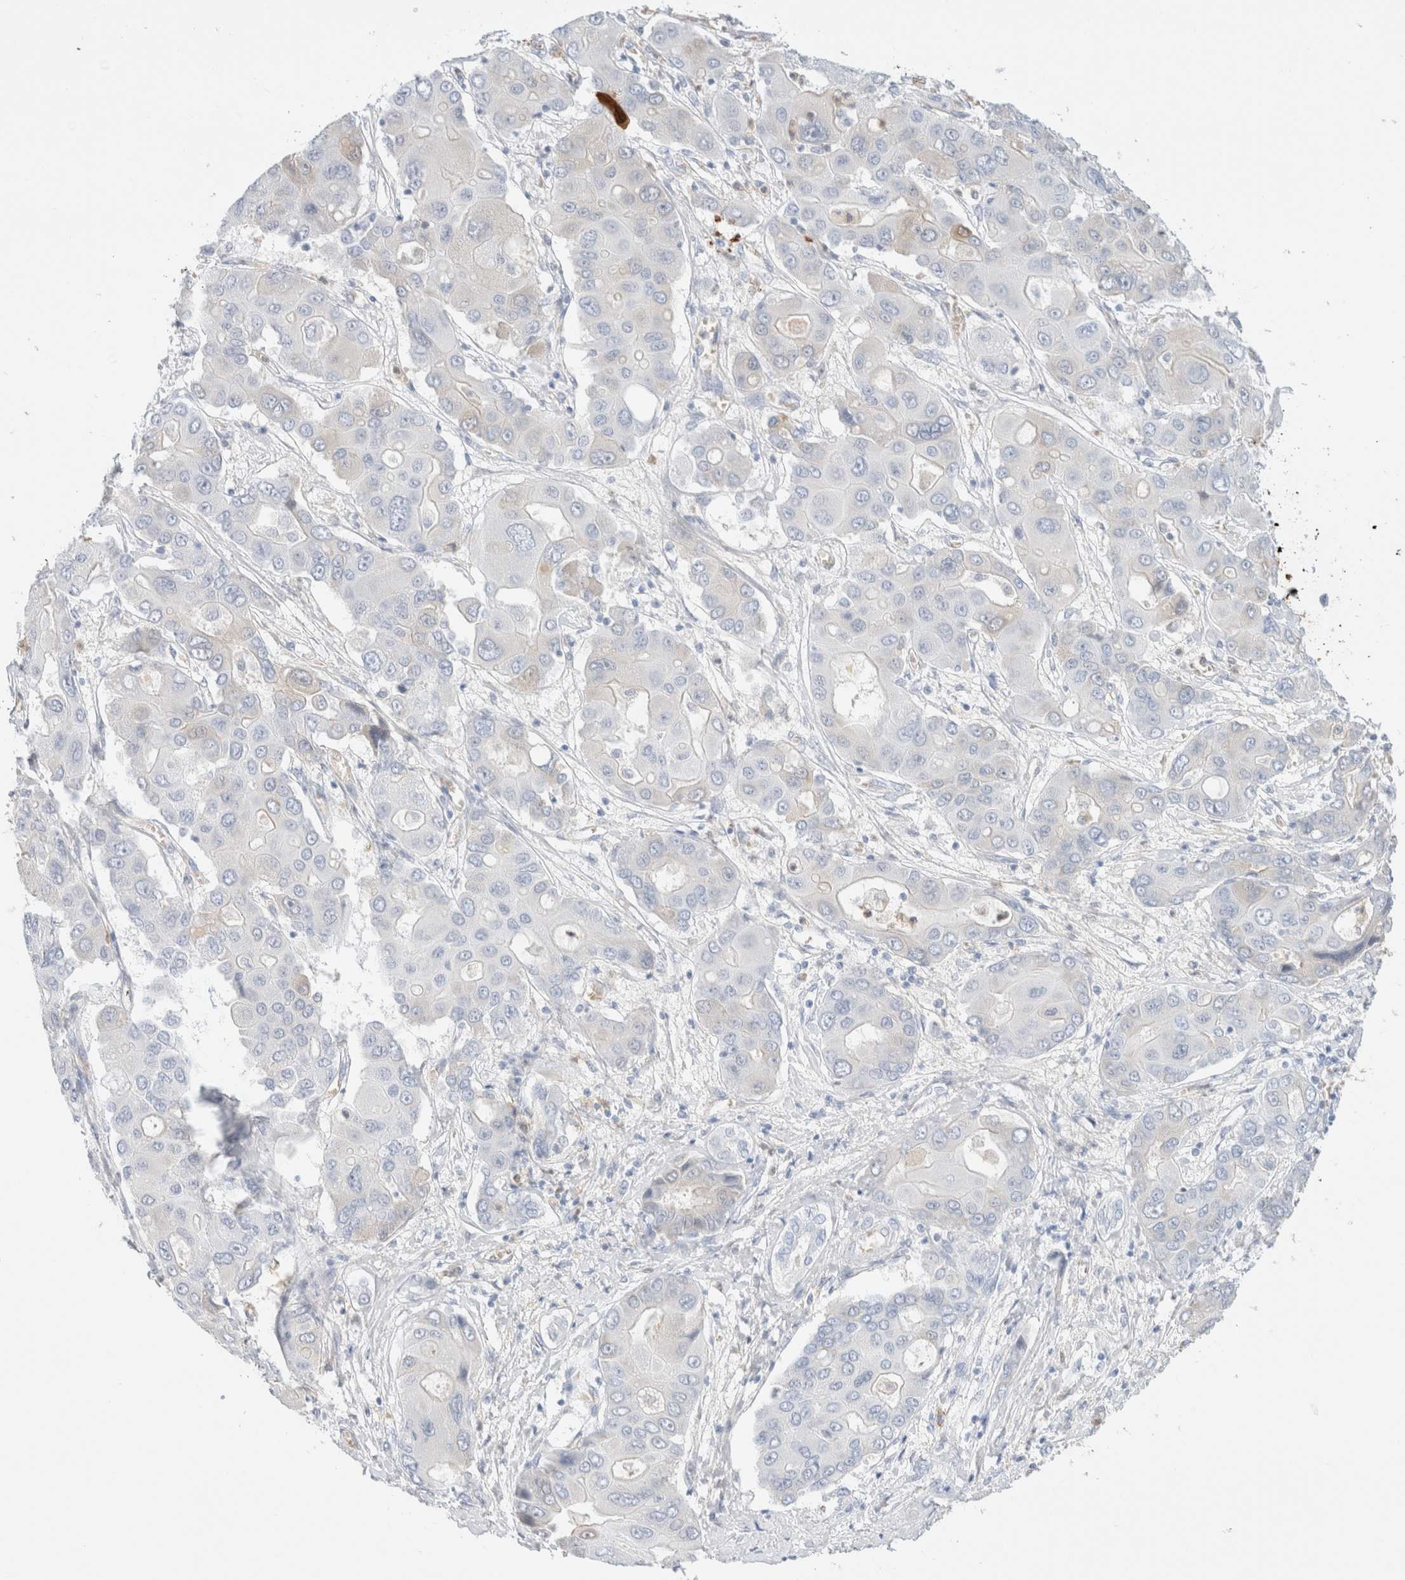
{"staining": {"intensity": "negative", "quantity": "none", "location": "none"}, "tissue": "liver cancer", "cell_type": "Tumor cells", "image_type": "cancer", "snomed": [{"axis": "morphology", "description": "Cholangiocarcinoma"}, {"axis": "topography", "description": "Liver"}], "caption": "A high-resolution micrograph shows immunohistochemistry staining of liver cancer (cholangiocarcinoma), which displays no significant positivity in tumor cells.", "gene": "ARG1", "patient": {"sex": "male", "age": 67}}